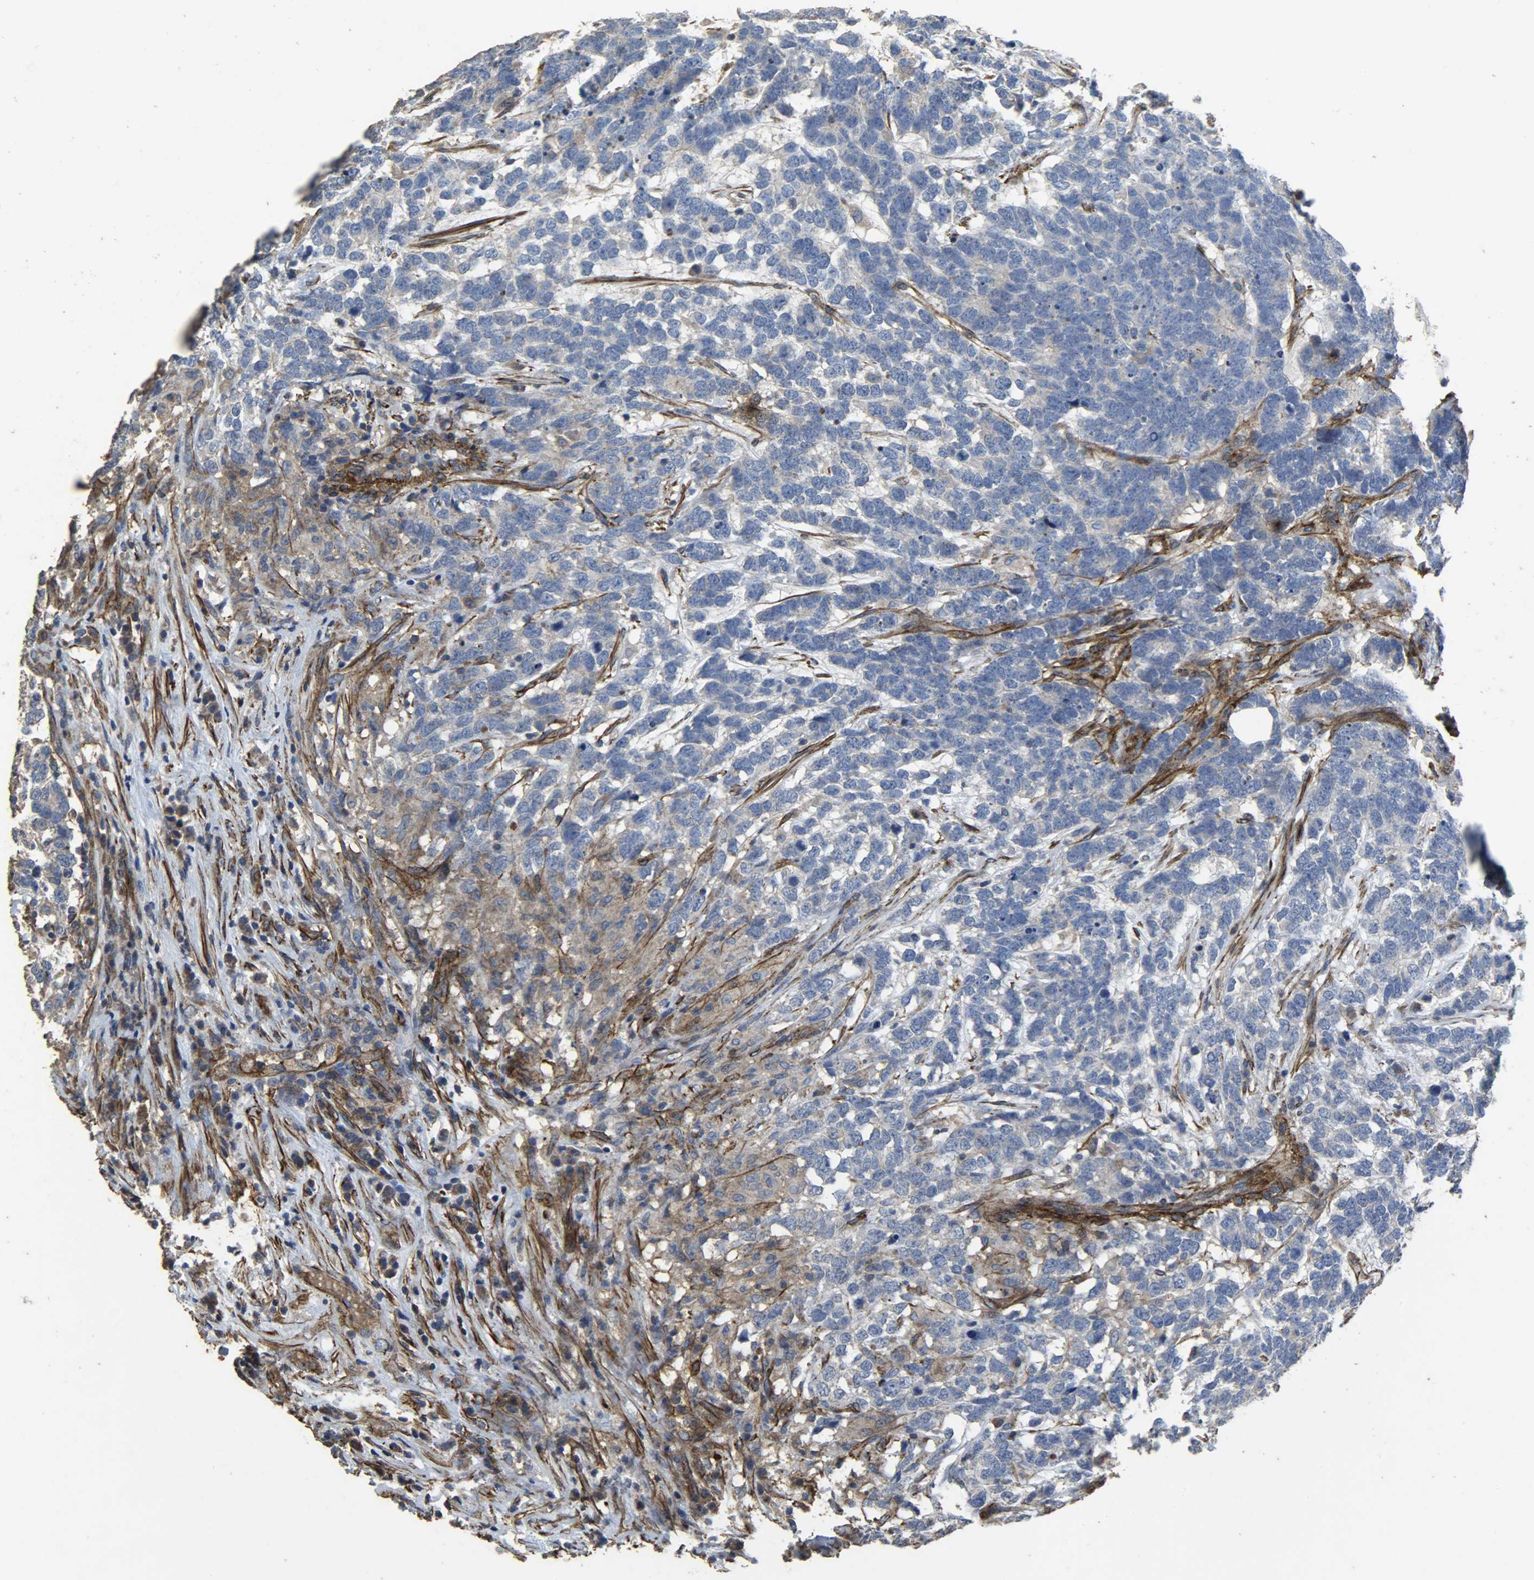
{"staining": {"intensity": "negative", "quantity": "none", "location": "none"}, "tissue": "testis cancer", "cell_type": "Tumor cells", "image_type": "cancer", "snomed": [{"axis": "morphology", "description": "Carcinoma, Embryonal, NOS"}, {"axis": "topography", "description": "Testis"}], "caption": "High magnification brightfield microscopy of testis embryonal carcinoma stained with DAB (3,3'-diaminobenzidine) (brown) and counterstained with hematoxylin (blue): tumor cells show no significant positivity. (DAB (3,3'-diaminobenzidine) immunohistochemistry with hematoxylin counter stain).", "gene": "TPM4", "patient": {"sex": "male", "age": 26}}